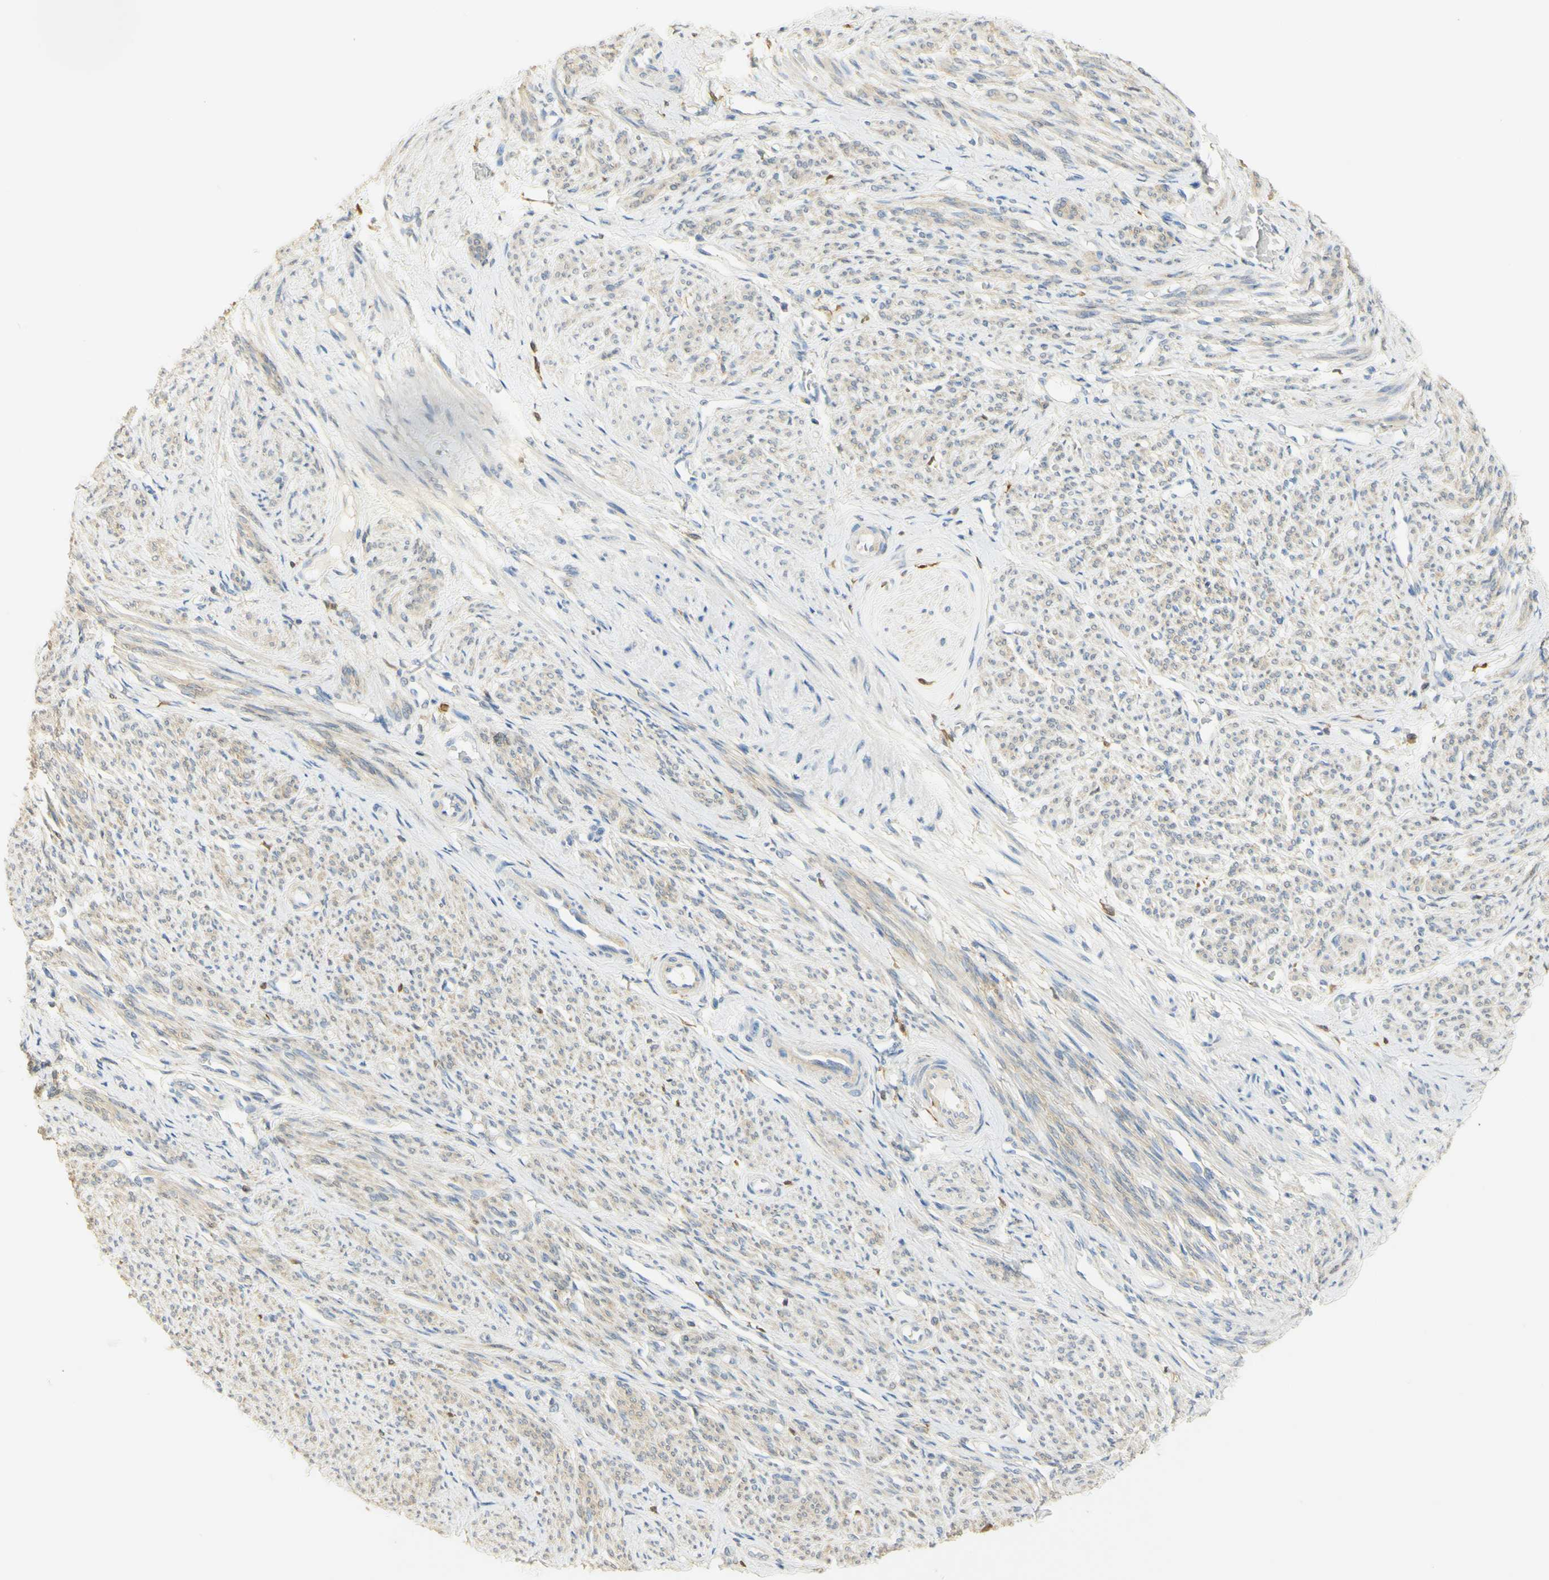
{"staining": {"intensity": "weak", "quantity": "25%-75%", "location": "cytoplasmic/membranous"}, "tissue": "smooth muscle", "cell_type": "Smooth muscle cells", "image_type": "normal", "snomed": [{"axis": "morphology", "description": "Normal tissue, NOS"}, {"axis": "topography", "description": "Smooth muscle"}], "caption": "Protein staining displays weak cytoplasmic/membranous positivity in approximately 25%-75% of smooth muscle cells in benign smooth muscle. Using DAB (brown) and hematoxylin (blue) stains, captured at high magnification using brightfield microscopy.", "gene": "PAK1", "patient": {"sex": "female", "age": 65}}